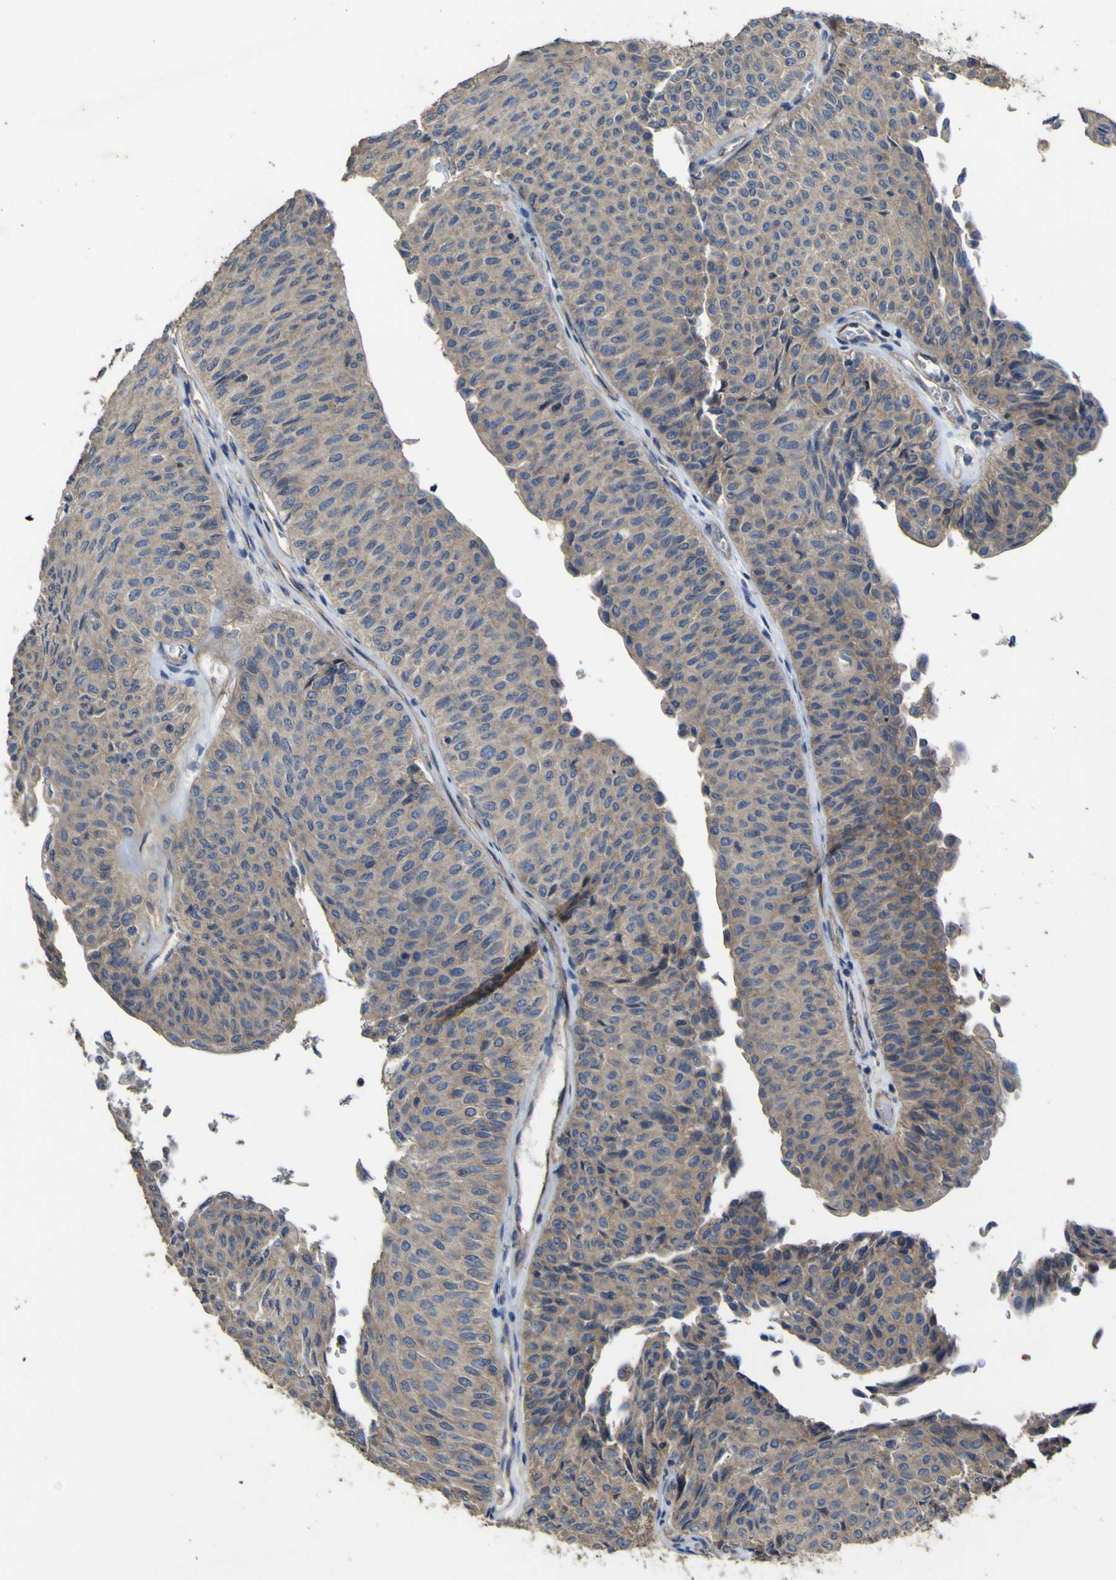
{"staining": {"intensity": "weak", "quantity": ">75%", "location": "cytoplasmic/membranous"}, "tissue": "urothelial cancer", "cell_type": "Tumor cells", "image_type": "cancer", "snomed": [{"axis": "morphology", "description": "Urothelial carcinoma, Low grade"}, {"axis": "topography", "description": "Urinary bladder"}], "caption": "Tumor cells show low levels of weak cytoplasmic/membranous expression in about >75% of cells in low-grade urothelial carcinoma.", "gene": "TNFSF15", "patient": {"sex": "male", "age": 78}}